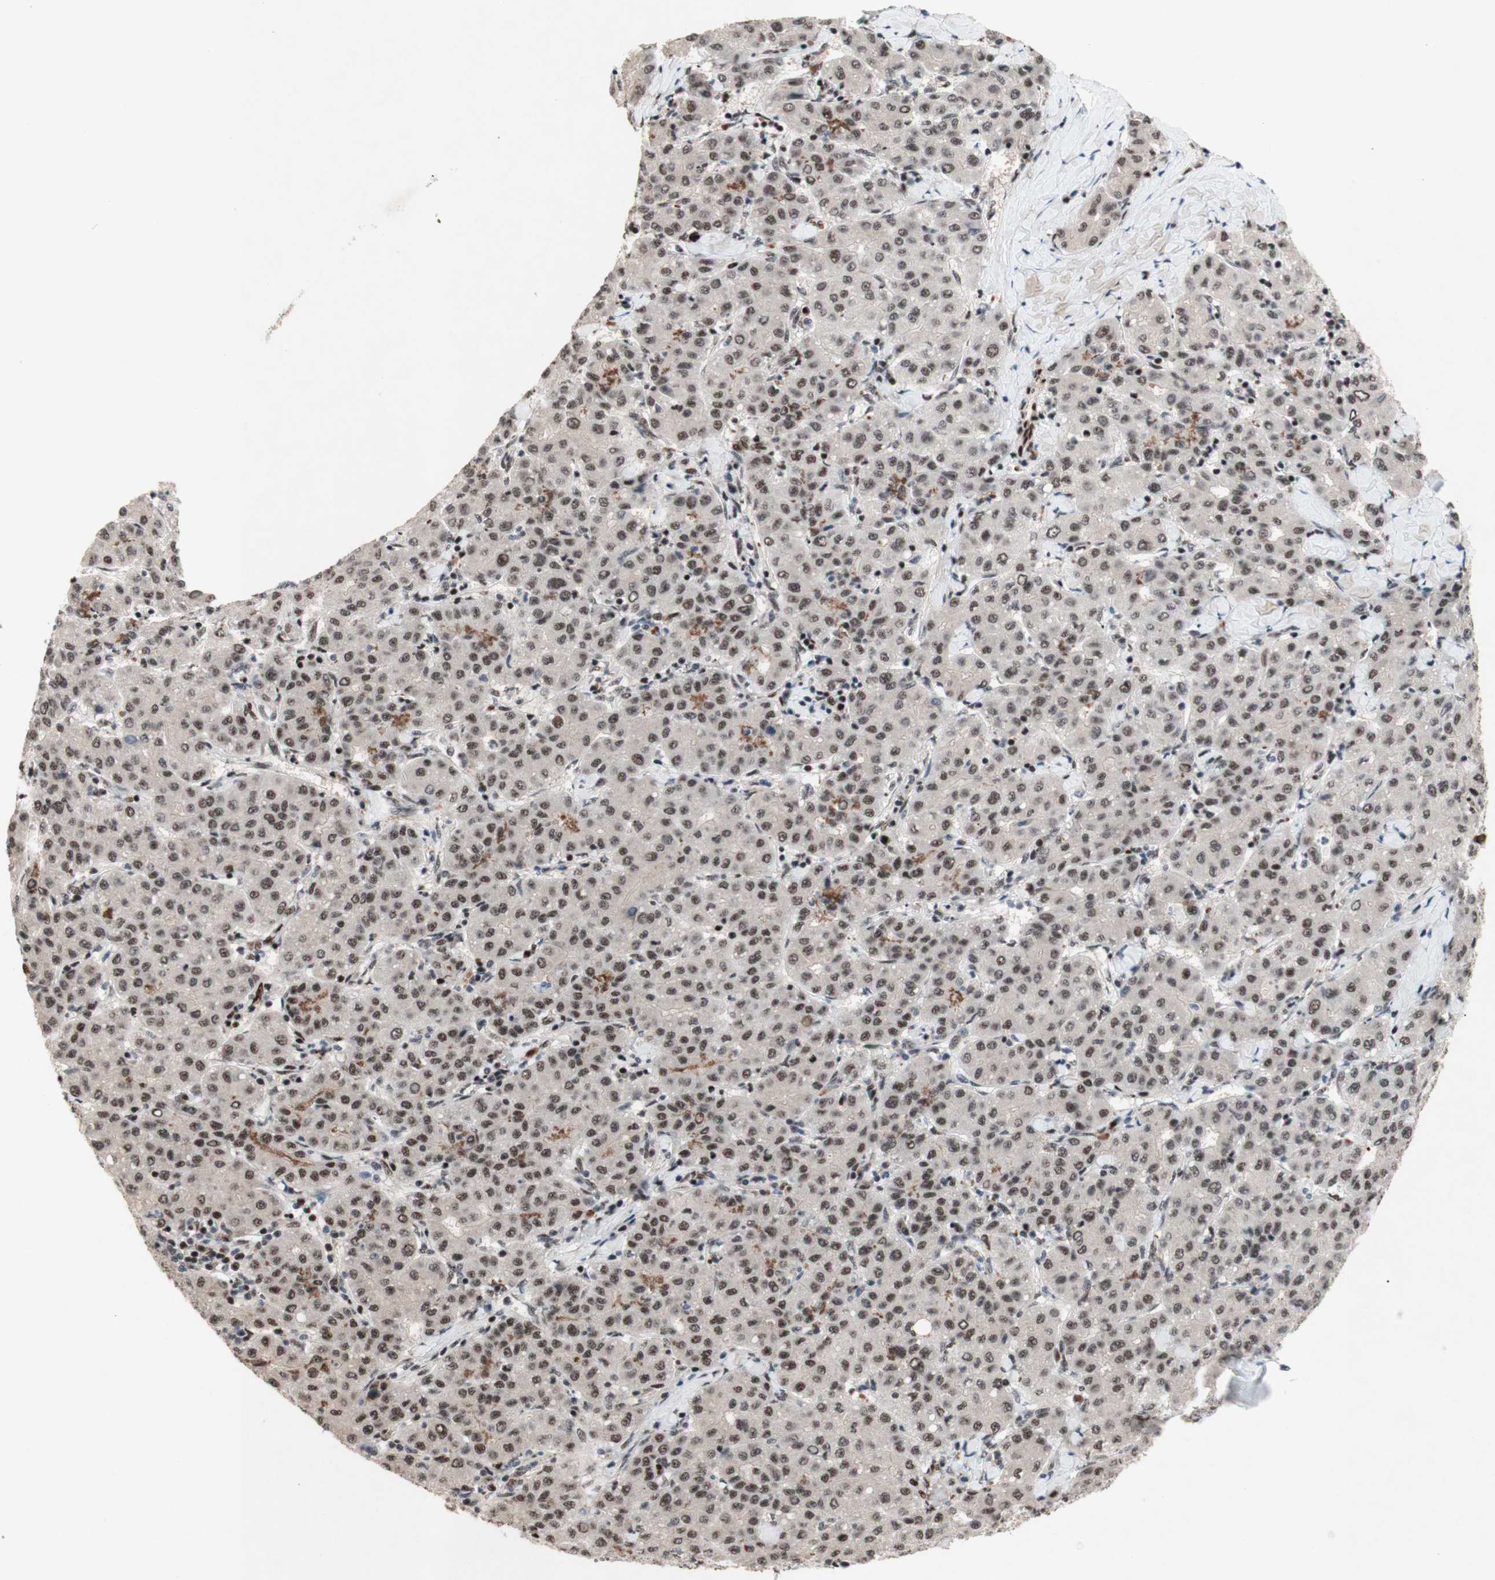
{"staining": {"intensity": "moderate", "quantity": ">75%", "location": "nuclear"}, "tissue": "liver cancer", "cell_type": "Tumor cells", "image_type": "cancer", "snomed": [{"axis": "morphology", "description": "Carcinoma, Hepatocellular, NOS"}, {"axis": "topography", "description": "Liver"}], "caption": "Tumor cells reveal moderate nuclear staining in approximately >75% of cells in liver cancer.", "gene": "TLE1", "patient": {"sex": "male", "age": 65}}